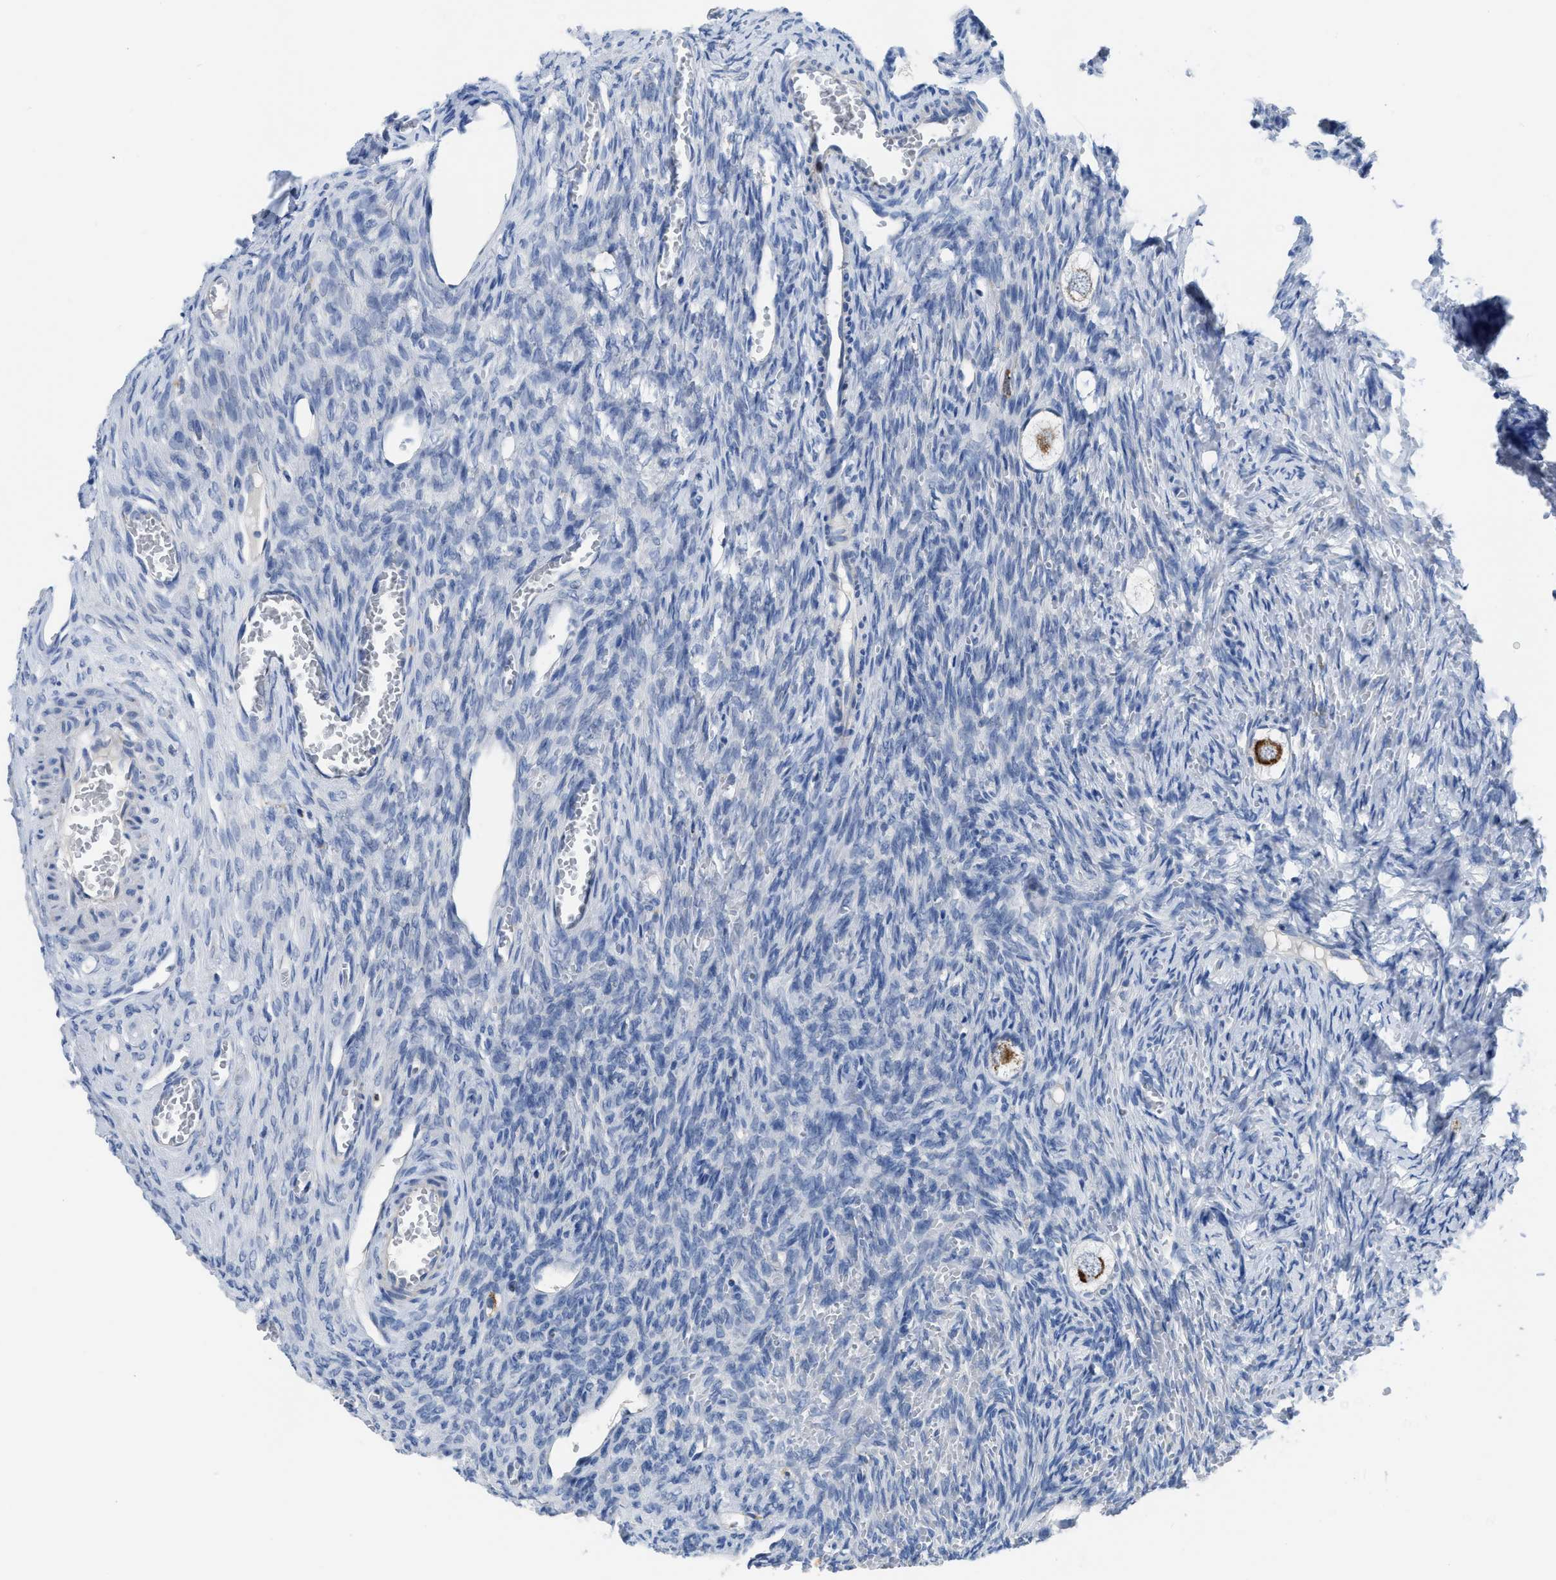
{"staining": {"intensity": "moderate", "quantity": ">75%", "location": "cytoplasmic/membranous"}, "tissue": "ovary", "cell_type": "Follicle cells", "image_type": "normal", "snomed": [{"axis": "morphology", "description": "Normal tissue, NOS"}, {"axis": "topography", "description": "Ovary"}], "caption": "Immunohistochemical staining of normal human ovary exhibits >75% levels of moderate cytoplasmic/membranous protein positivity in approximately >75% of follicle cells.", "gene": "ETFA", "patient": {"sex": "female", "age": 27}}